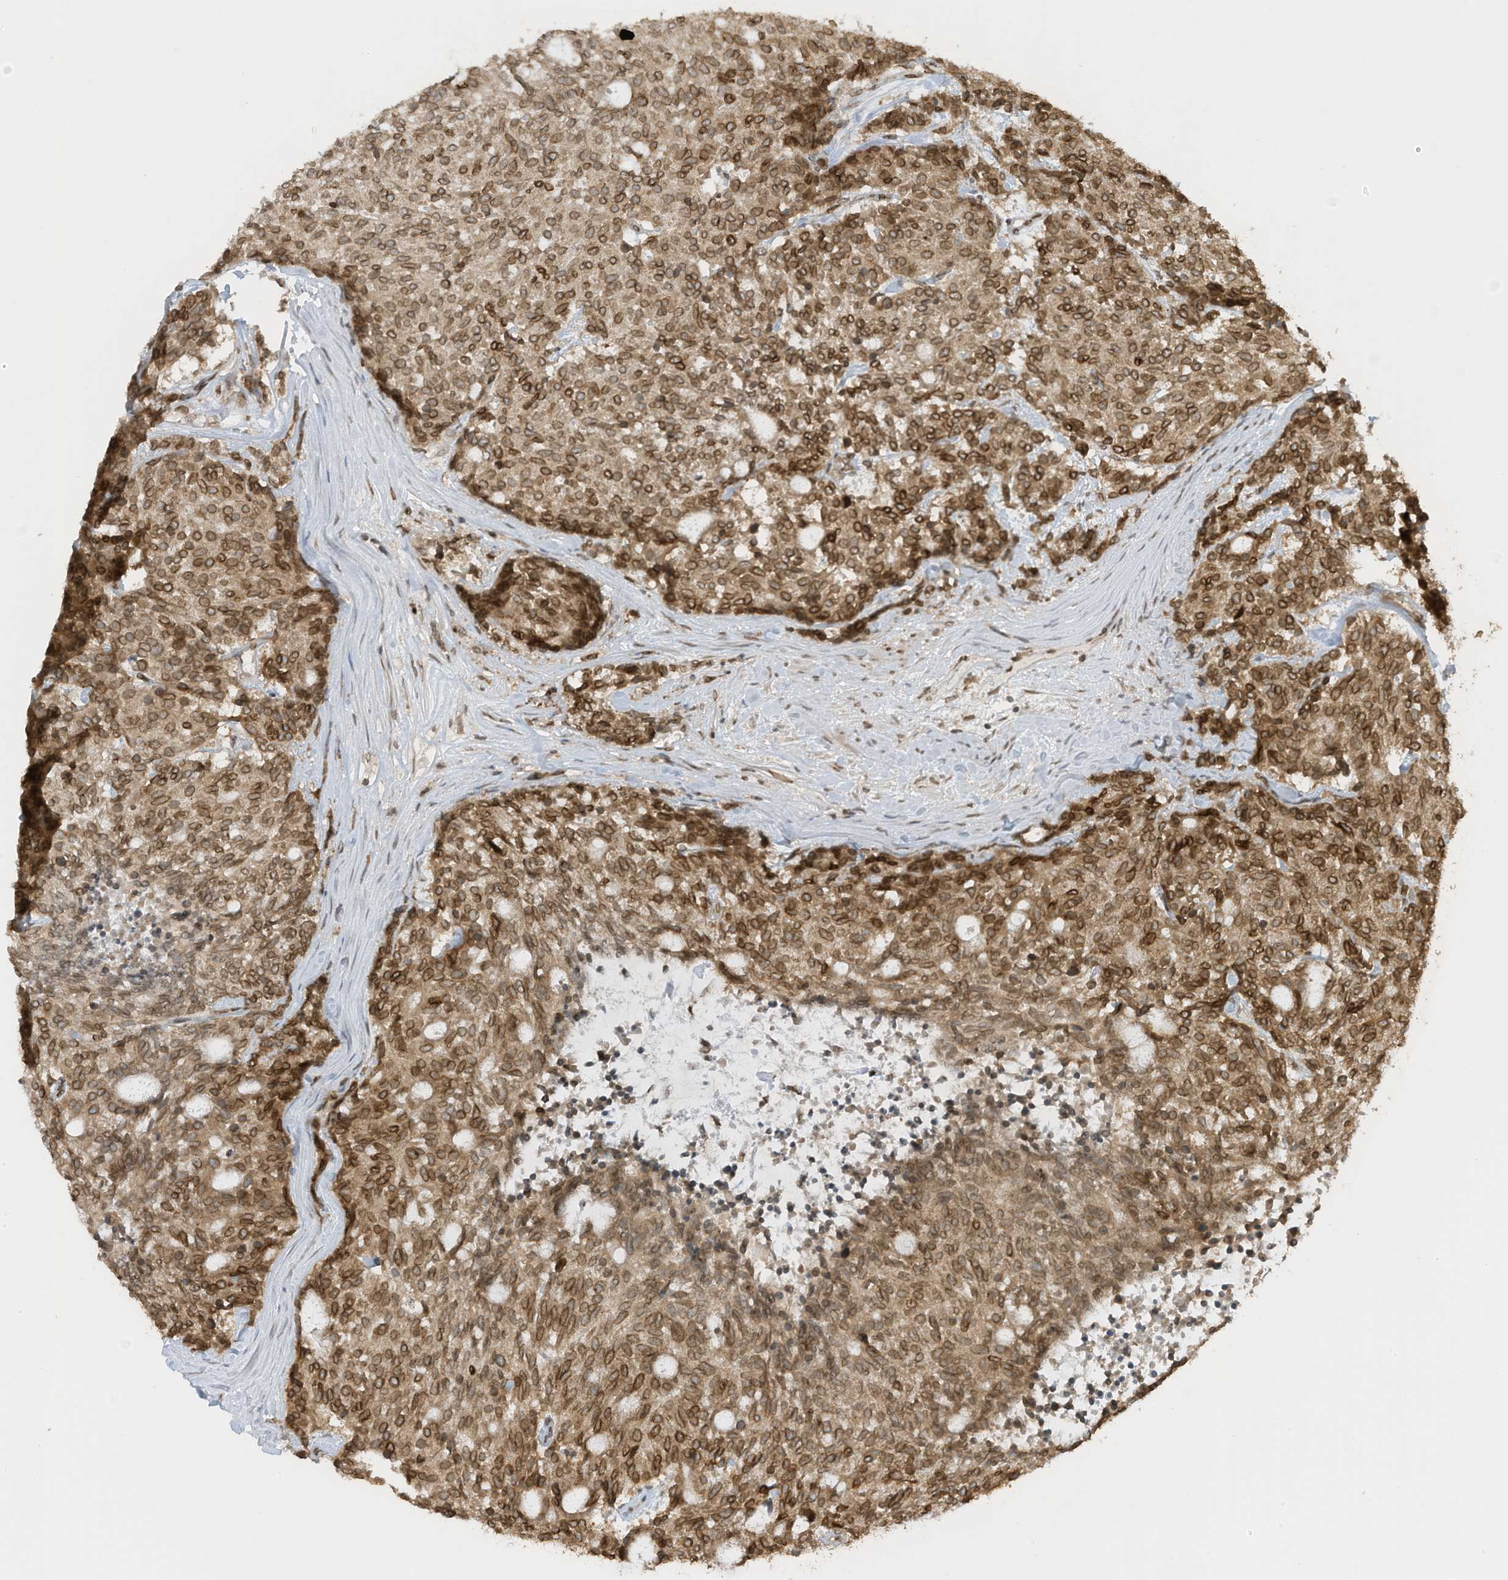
{"staining": {"intensity": "moderate", "quantity": ">75%", "location": "cytoplasmic/membranous,nuclear"}, "tissue": "carcinoid", "cell_type": "Tumor cells", "image_type": "cancer", "snomed": [{"axis": "morphology", "description": "Carcinoid, malignant, NOS"}, {"axis": "topography", "description": "Pancreas"}], "caption": "Human malignant carcinoid stained with a brown dye exhibits moderate cytoplasmic/membranous and nuclear positive positivity in about >75% of tumor cells.", "gene": "RABL3", "patient": {"sex": "female", "age": 54}}